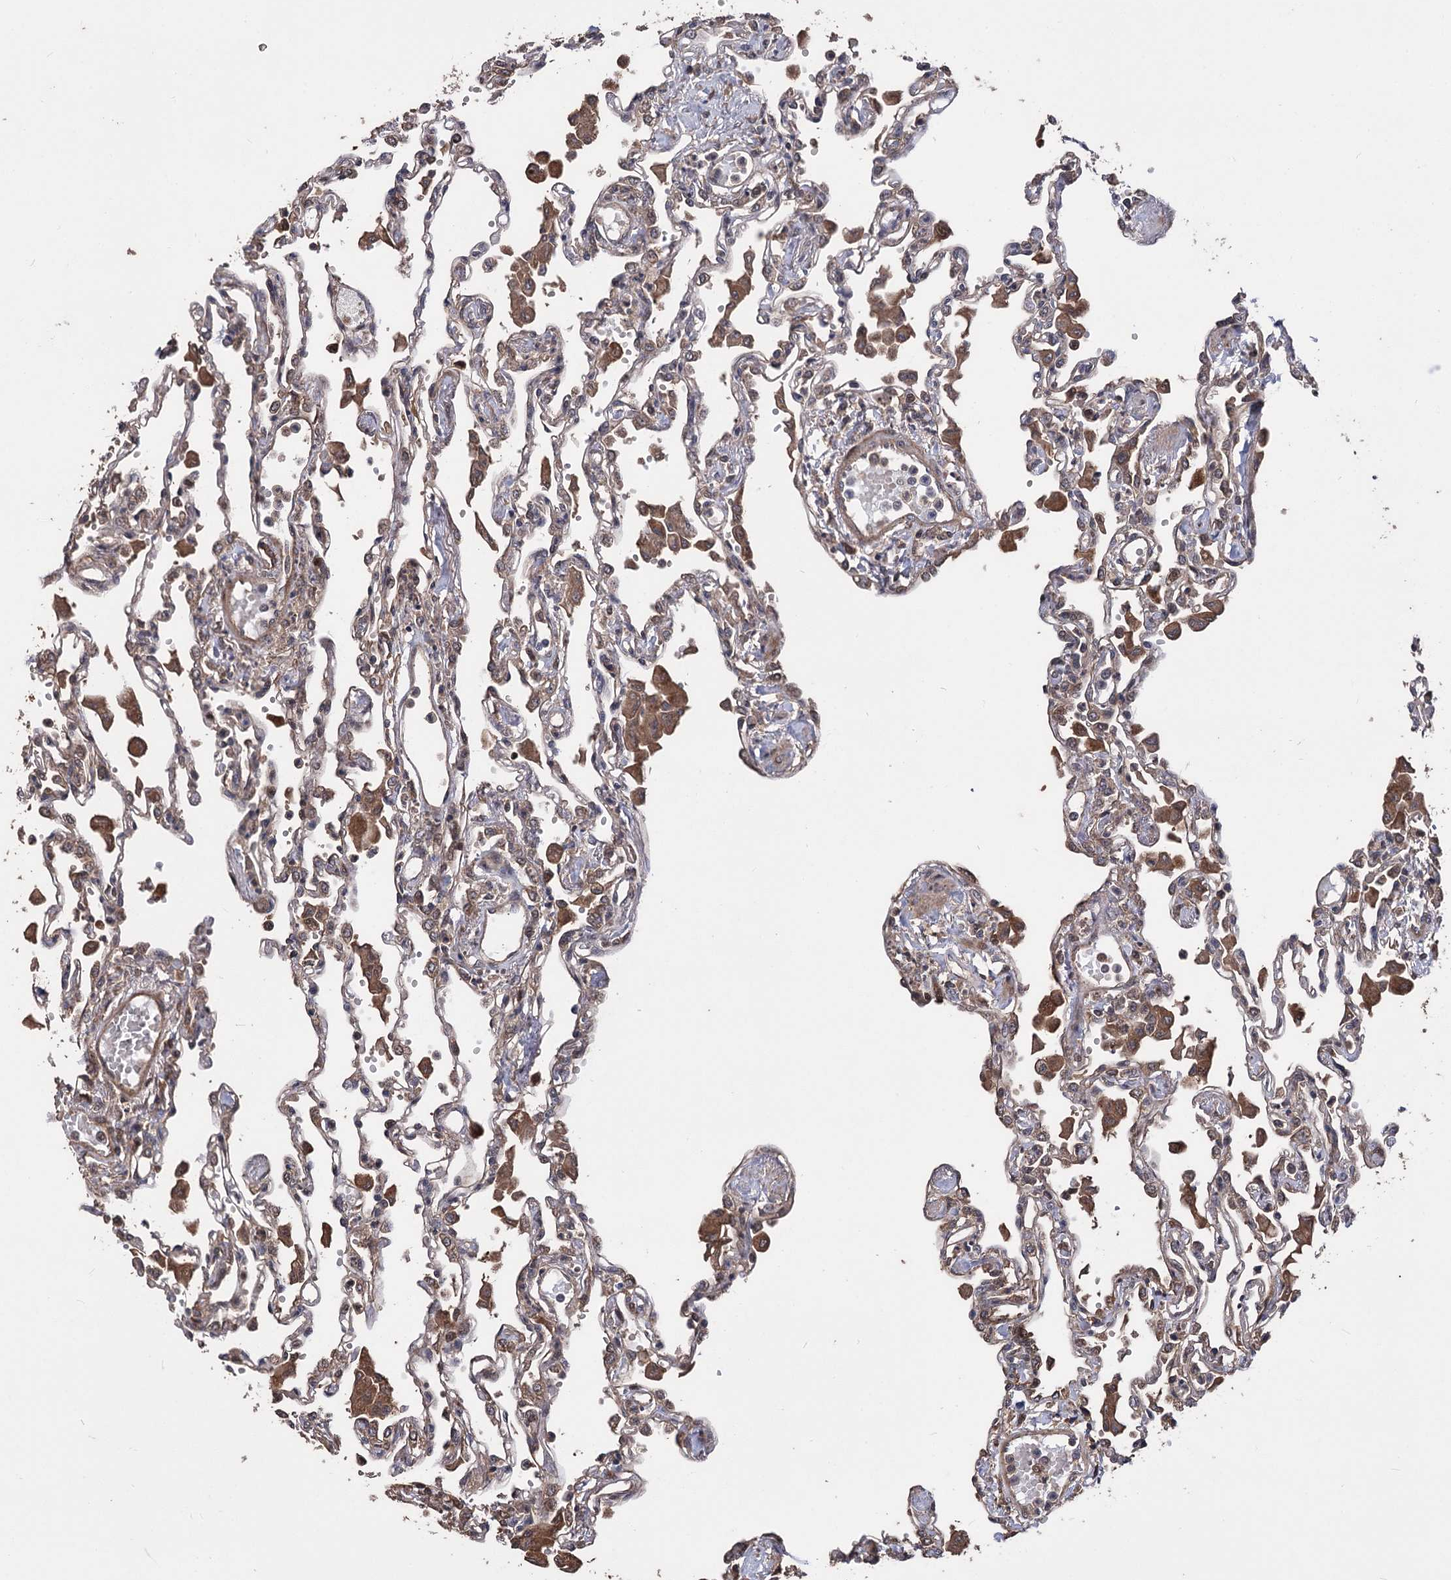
{"staining": {"intensity": "moderate", "quantity": "<25%", "location": "cytoplasmic/membranous"}, "tissue": "lung", "cell_type": "Alveolar cells", "image_type": "normal", "snomed": [{"axis": "morphology", "description": "Normal tissue, NOS"}, {"axis": "topography", "description": "Bronchus"}, {"axis": "topography", "description": "Lung"}], "caption": "An immunohistochemistry histopathology image of unremarkable tissue is shown. Protein staining in brown labels moderate cytoplasmic/membranous positivity in lung within alveolar cells.", "gene": "RASSF3", "patient": {"sex": "female", "age": 49}}